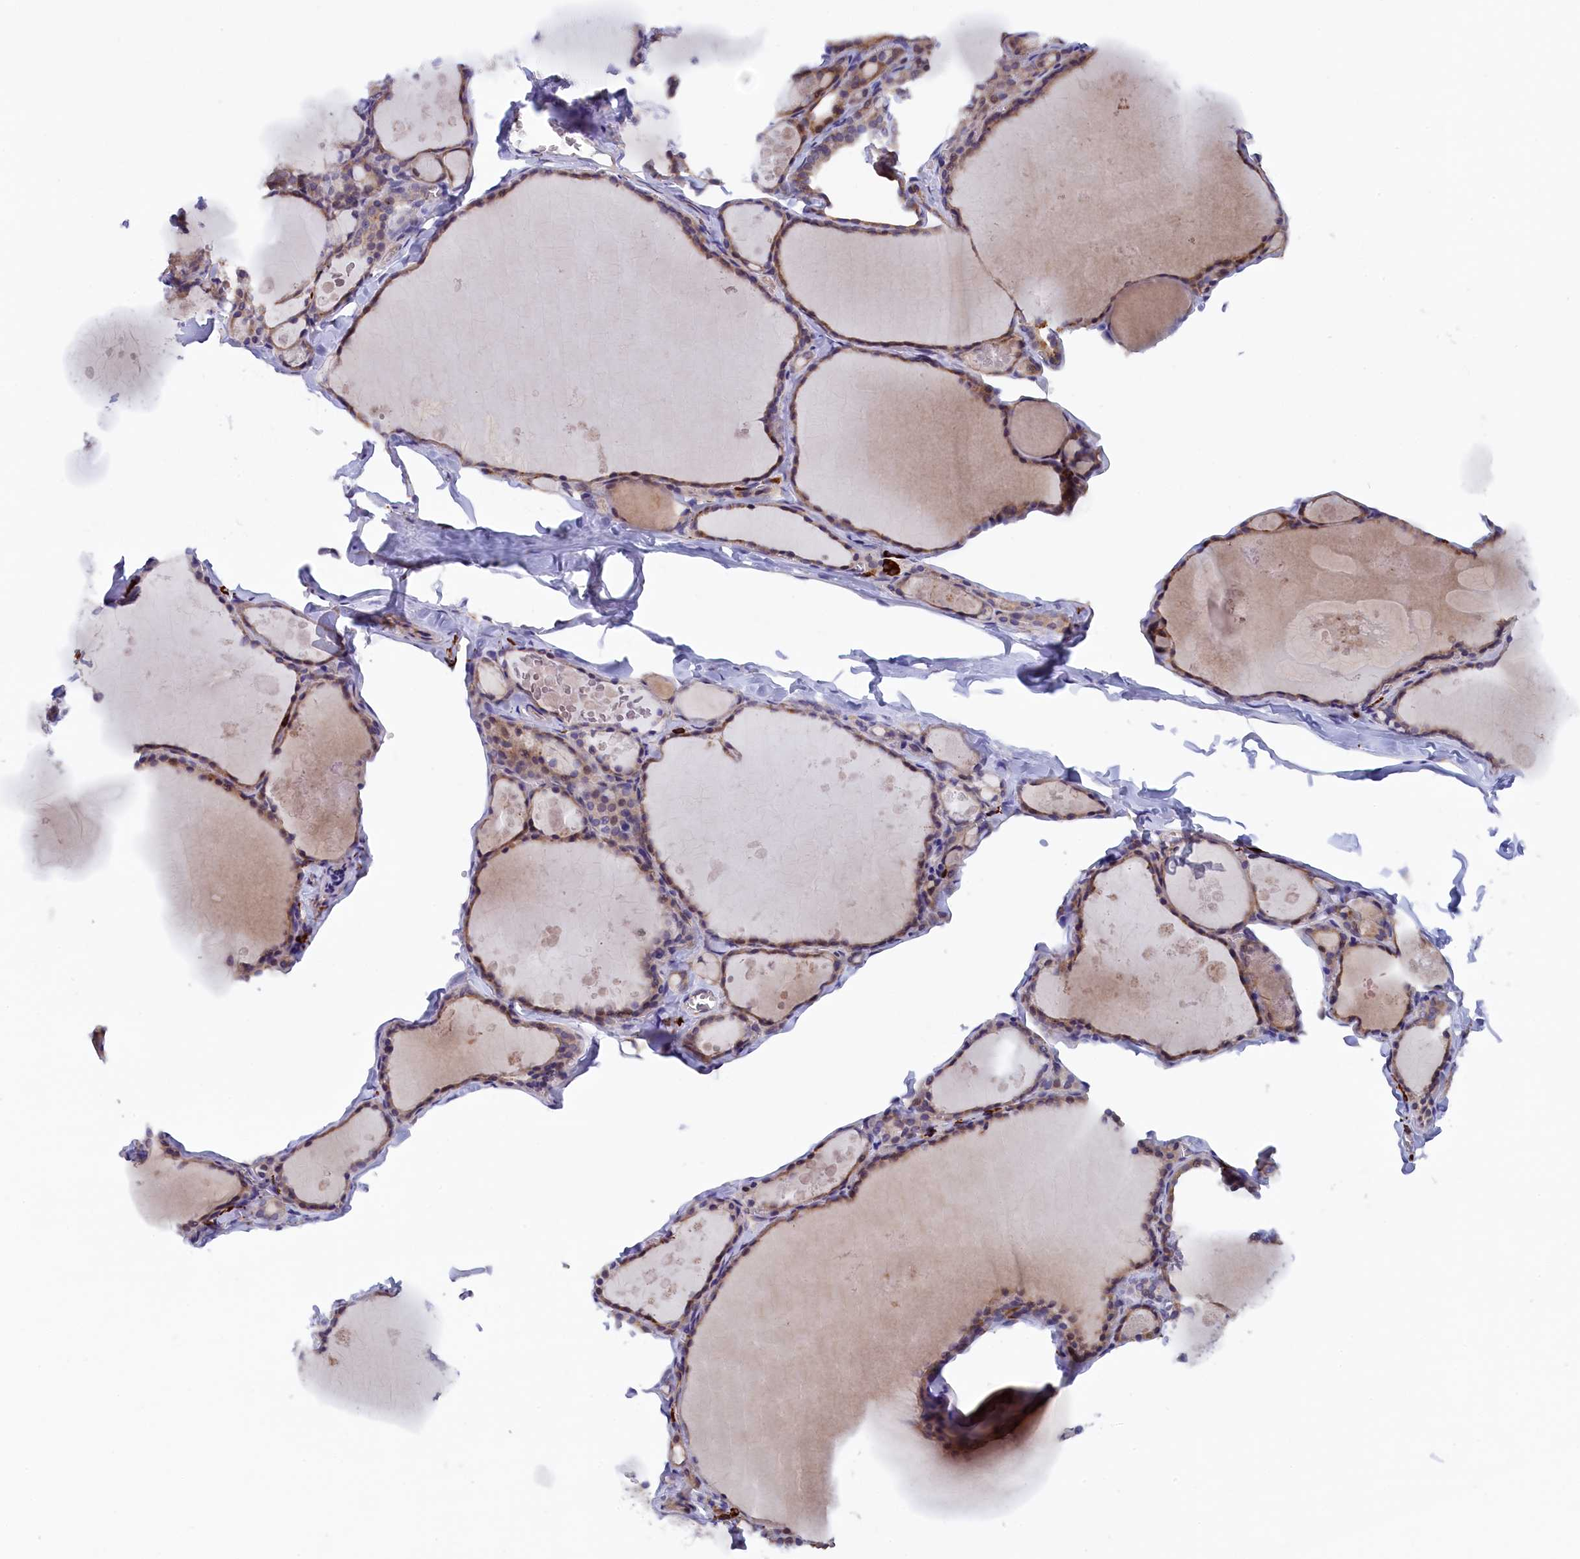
{"staining": {"intensity": "weak", "quantity": ">75%", "location": "cytoplasmic/membranous"}, "tissue": "thyroid gland", "cell_type": "Glandular cells", "image_type": "normal", "snomed": [{"axis": "morphology", "description": "Normal tissue, NOS"}, {"axis": "topography", "description": "Thyroid gland"}], "caption": "The immunohistochemical stain labels weak cytoplasmic/membranous staining in glandular cells of benign thyroid gland.", "gene": "JPT2", "patient": {"sex": "male", "age": 56}}